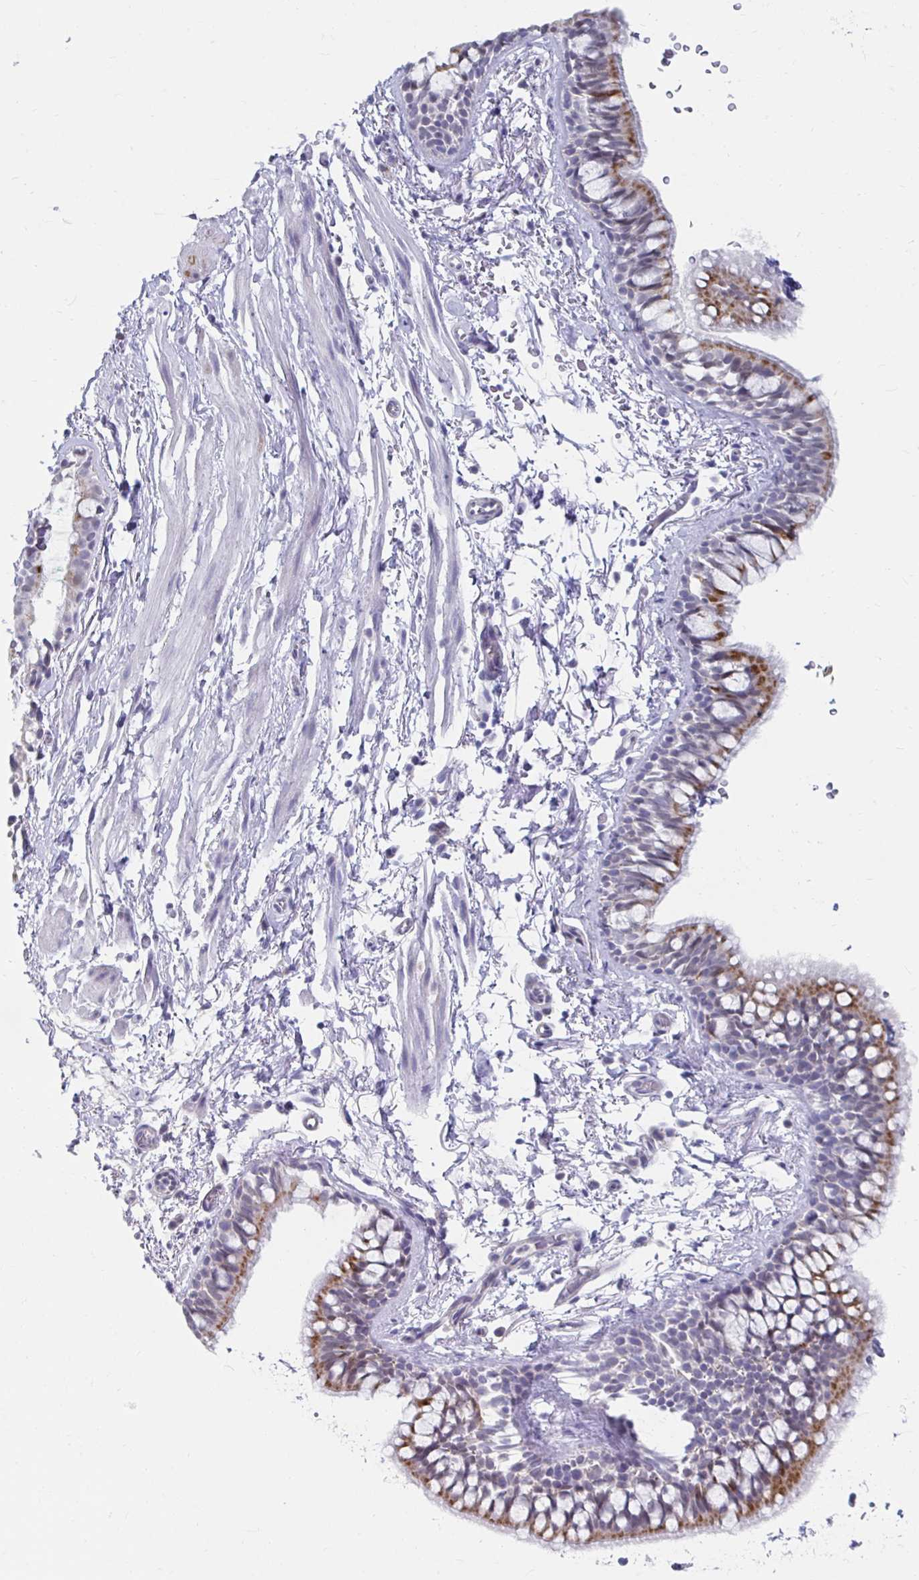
{"staining": {"intensity": "moderate", "quantity": "25%-75%", "location": "cytoplasmic/membranous"}, "tissue": "bronchus", "cell_type": "Respiratory epithelial cells", "image_type": "normal", "snomed": [{"axis": "morphology", "description": "Normal tissue, NOS"}, {"axis": "topography", "description": "Lymph node"}, {"axis": "topography", "description": "Cartilage tissue"}, {"axis": "topography", "description": "Bronchus"}], "caption": "A brown stain shows moderate cytoplasmic/membranous expression of a protein in respiratory epithelial cells of unremarkable human bronchus. The staining was performed using DAB to visualize the protein expression in brown, while the nuclei were stained in blue with hematoxylin (Magnification: 20x).", "gene": "NOCT", "patient": {"sex": "female", "age": 70}}